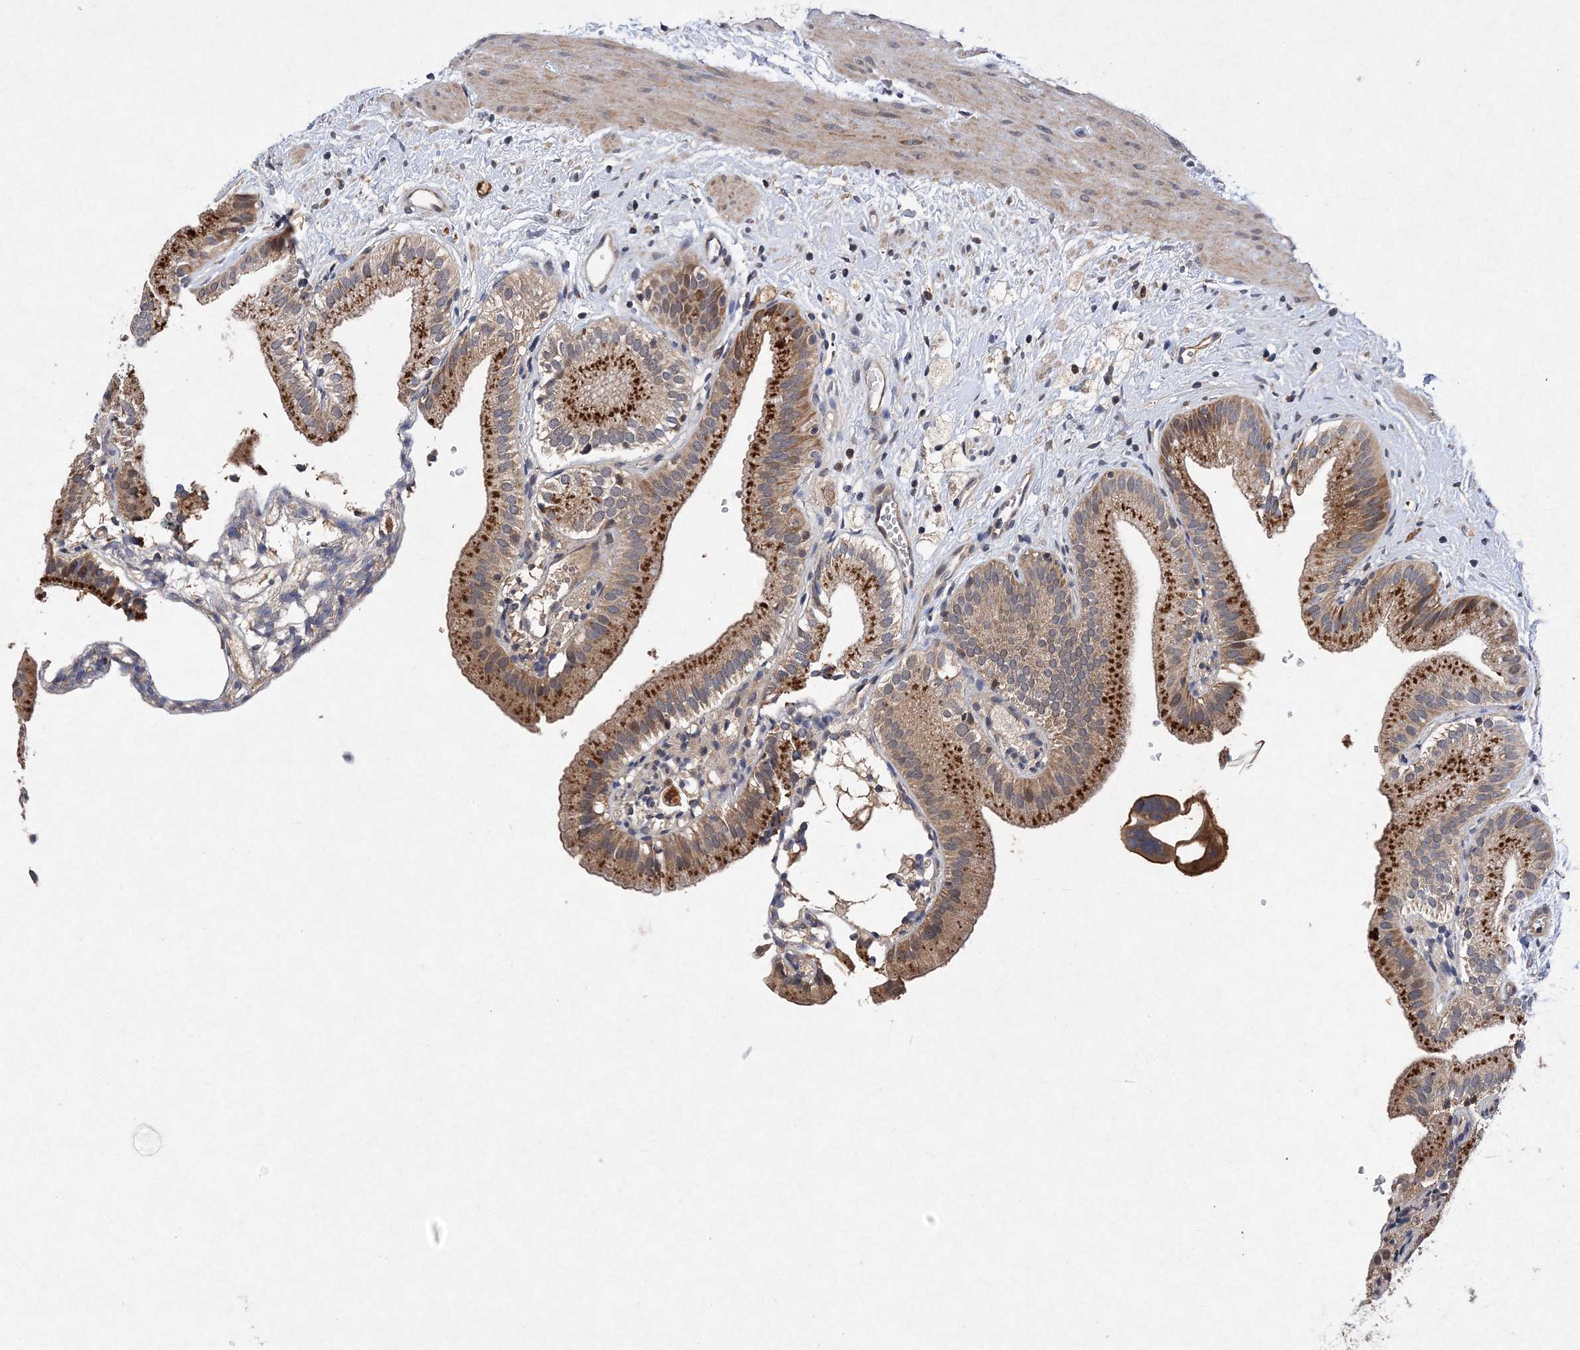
{"staining": {"intensity": "strong", "quantity": ">75%", "location": "cytoplasmic/membranous"}, "tissue": "gallbladder", "cell_type": "Glandular cells", "image_type": "normal", "snomed": [{"axis": "morphology", "description": "Normal tissue, NOS"}, {"axis": "topography", "description": "Gallbladder"}], "caption": "A brown stain highlights strong cytoplasmic/membranous expression of a protein in glandular cells of normal human gallbladder.", "gene": "PROSER1", "patient": {"sex": "male", "age": 55}}